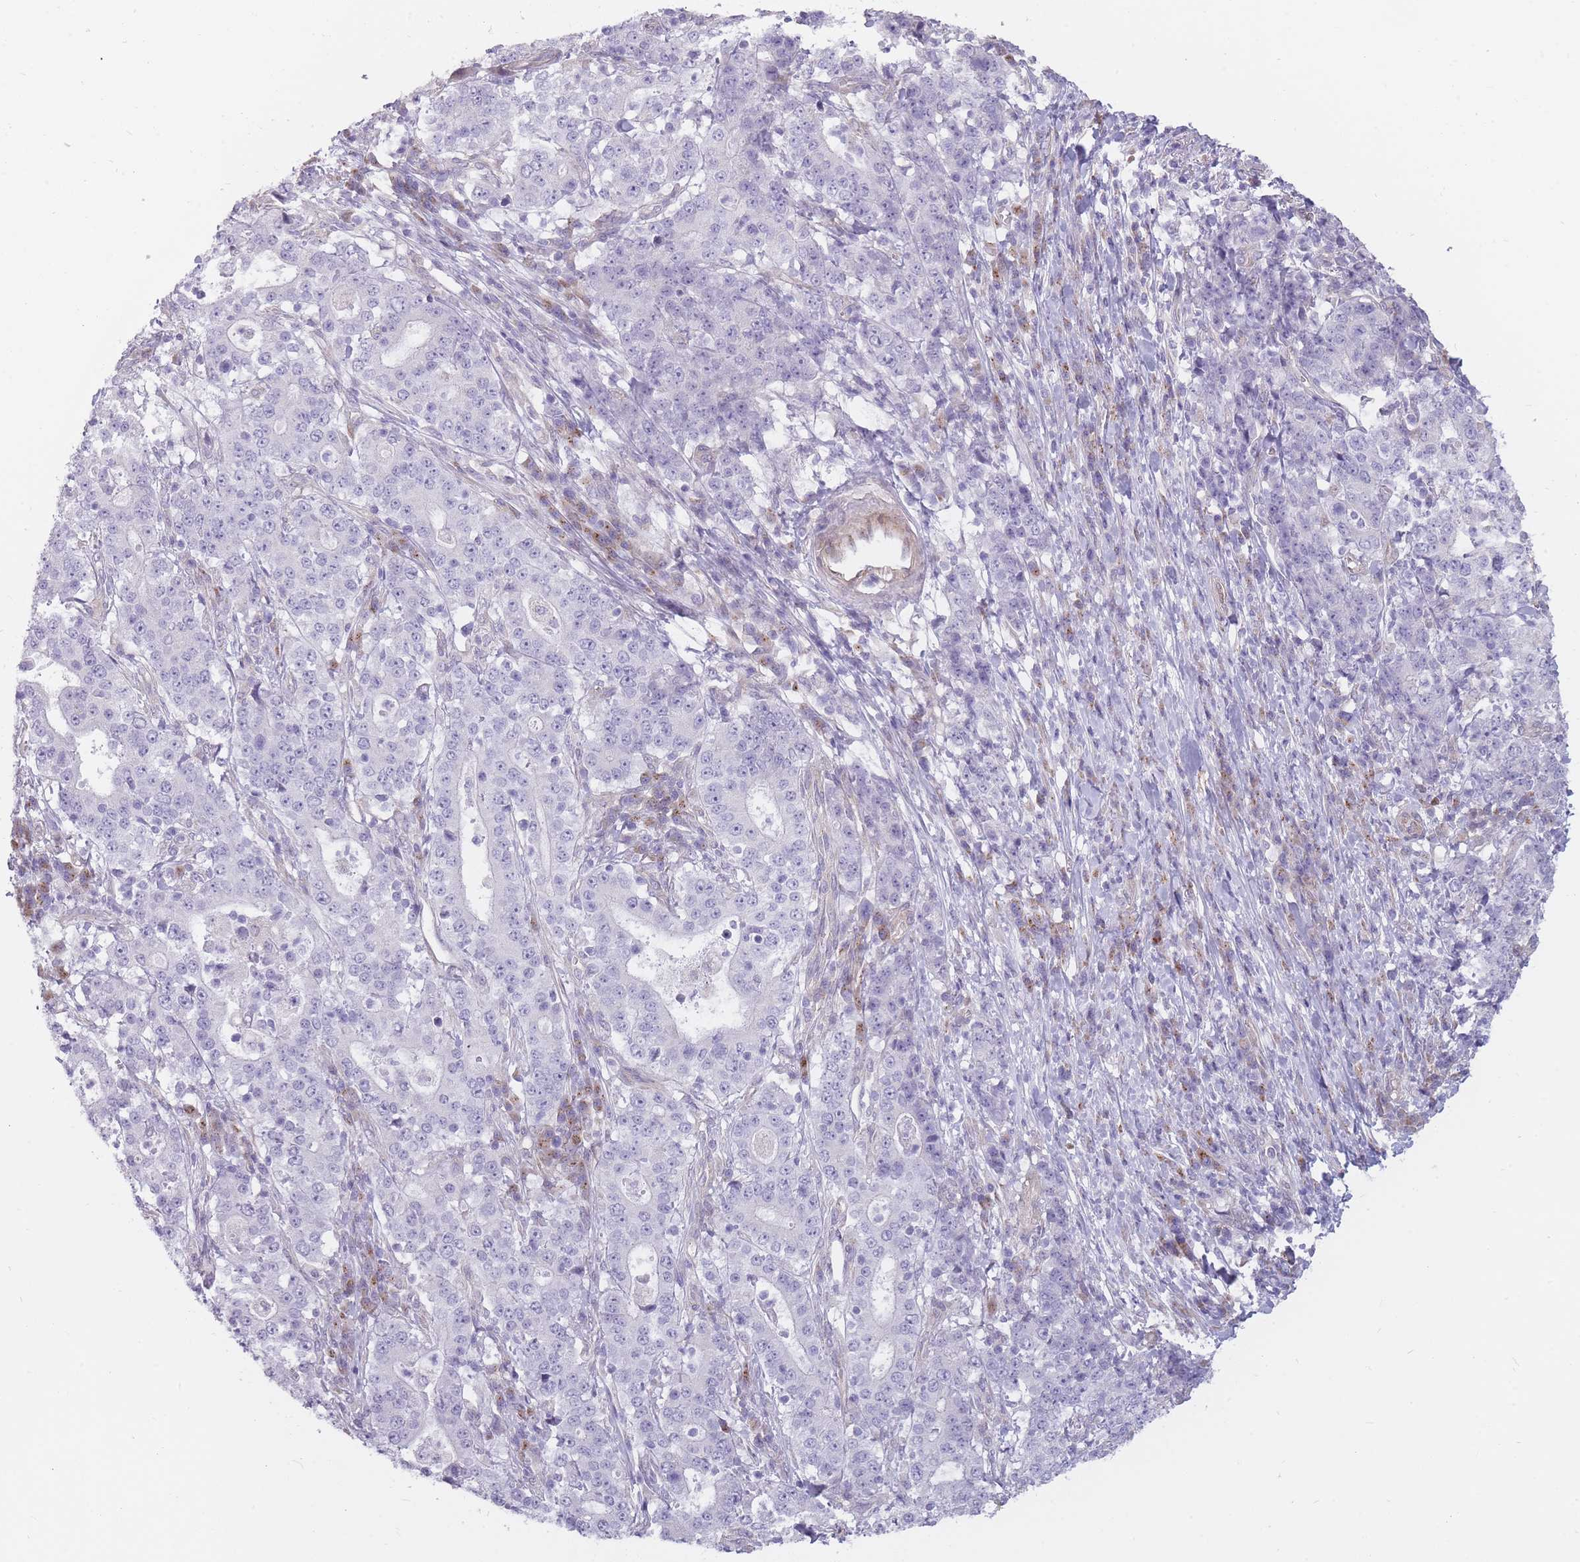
{"staining": {"intensity": "negative", "quantity": "none", "location": "none"}, "tissue": "stomach cancer", "cell_type": "Tumor cells", "image_type": "cancer", "snomed": [{"axis": "morphology", "description": "Normal tissue, NOS"}, {"axis": "morphology", "description": "Adenocarcinoma, NOS"}, {"axis": "topography", "description": "Stomach, upper"}, {"axis": "topography", "description": "Stomach"}], "caption": "An immunohistochemistry (IHC) histopathology image of stomach cancer (adenocarcinoma) is shown. There is no staining in tumor cells of stomach cancer (adenocarcinoma).", "gene": "PGRMC2", "patient": {"sex": "male", "age": 59}}